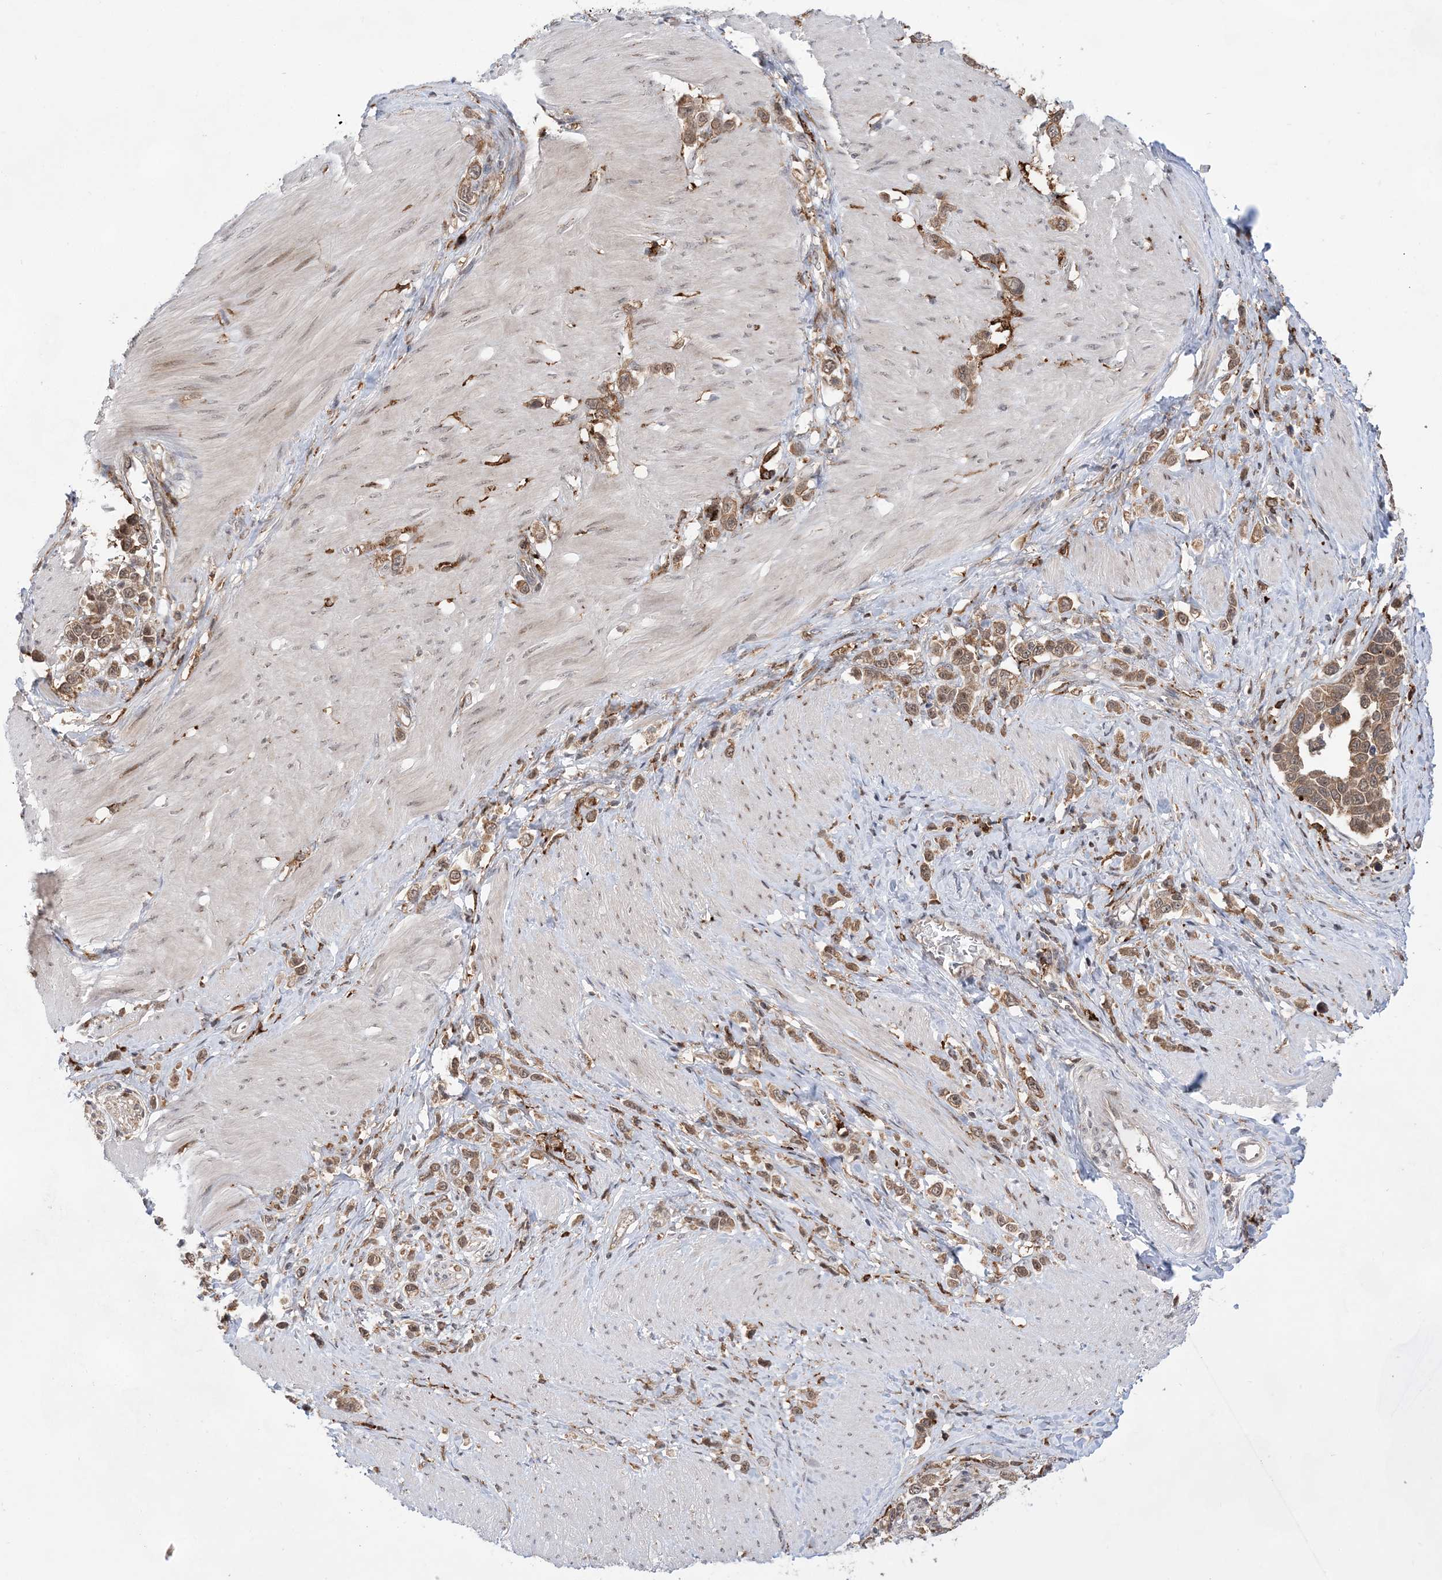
{"staining": {"intensity": "moderate", "quantity": ">75%", "location": "cytoplasmic/membranous"}, "tissue": "stomach cancer", "cell_type": "Tumor cells", "image_type": "cancer", "snomed": [{"axis": "morphology", "description": "Normal tissue, NOS"}, {"axis": "morphology", "description": "Adenocarcinoma, NOS"}, {"axis": "topography", "description": "Stomach, upper"}, {"axis": "topography", "description": "Stomach"}], "caption": "Adenocarcinoma (stomach) stained for a protein (brown) shows moderate cytoplasmic/membranous positive positivity in approximately >75% of tumor cells.", "gene": "ANAPC15", "patient": {"sex": "female", "age": 65}}